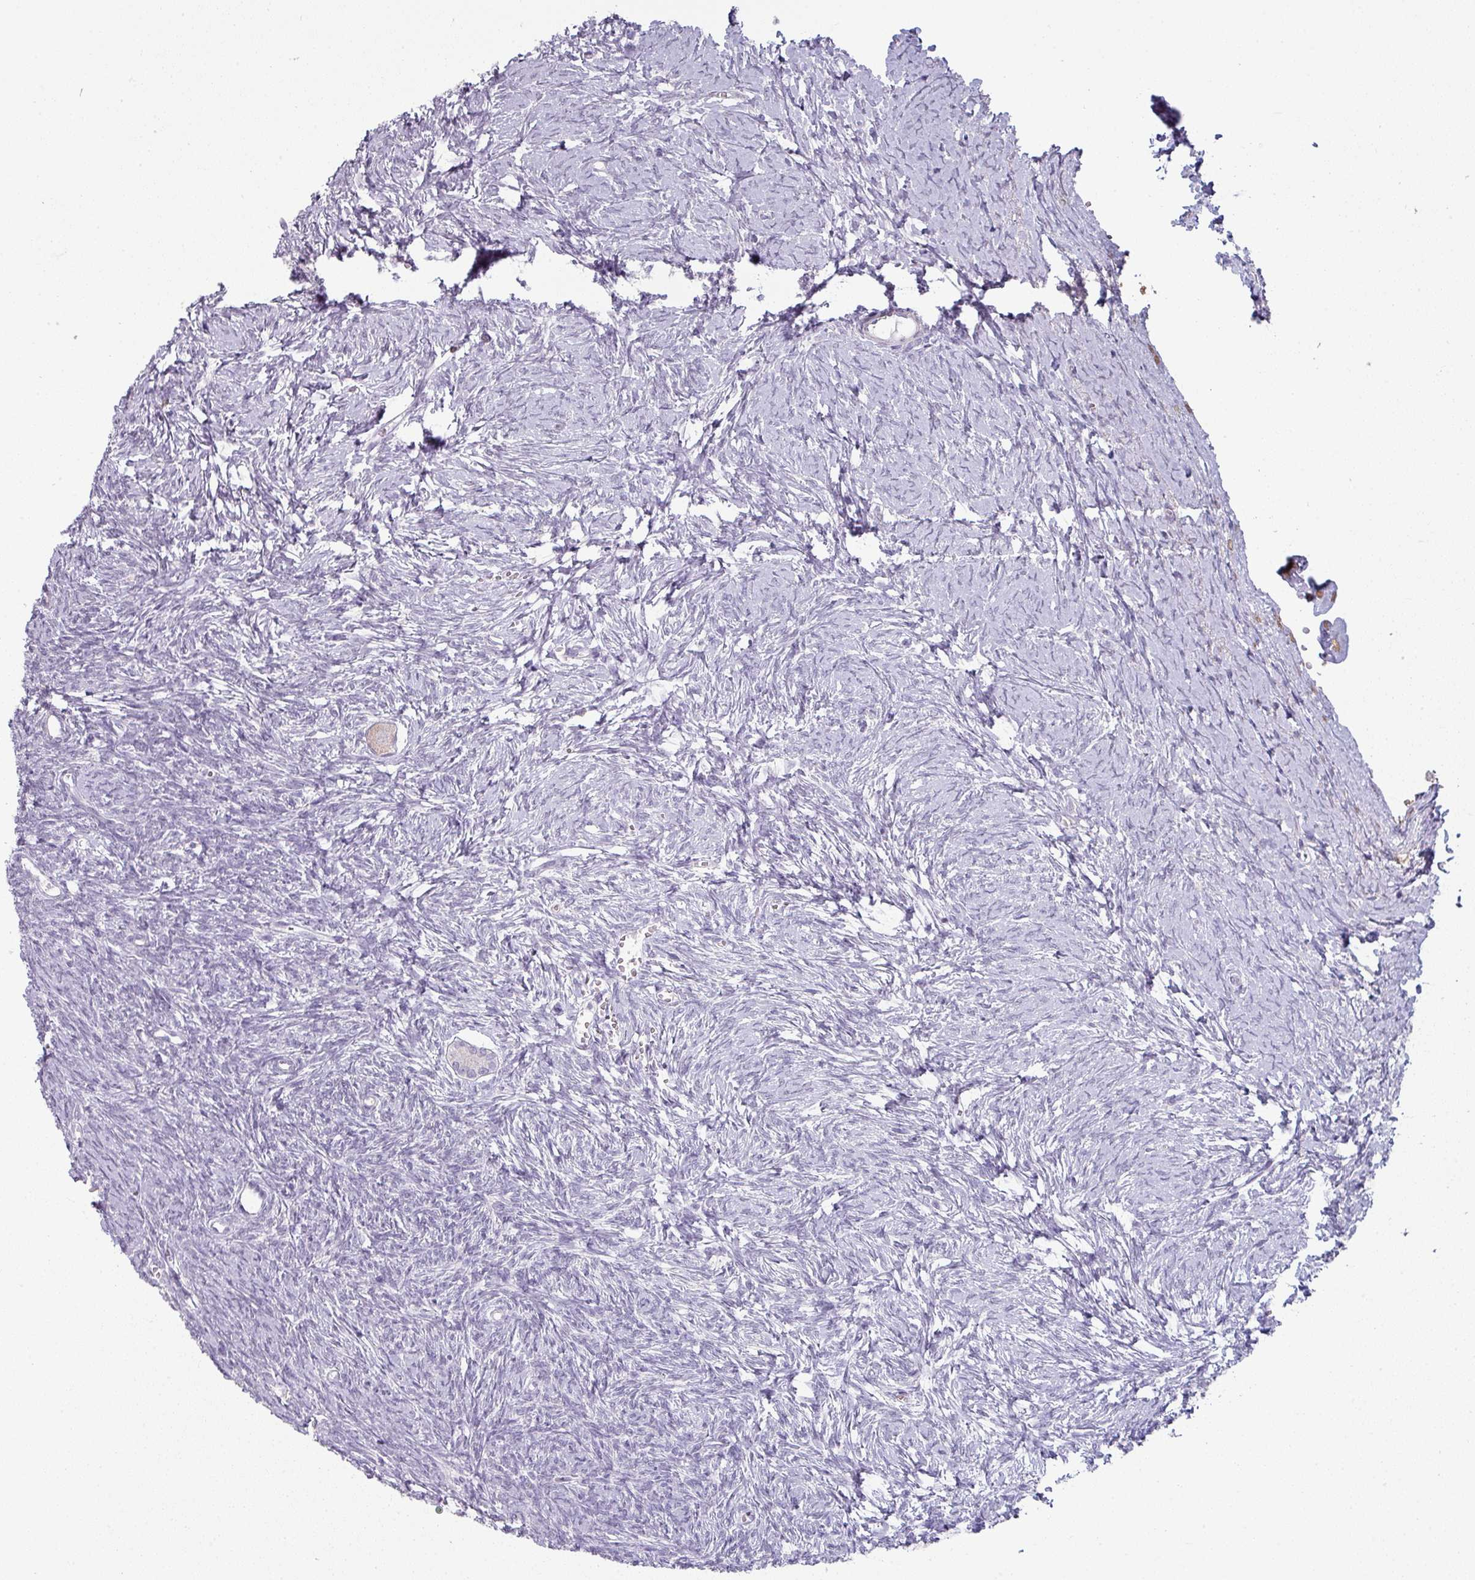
{"staining": {"intensity": "weak", "quantity": ">75%", "location": "cytoplasmic/membranous"}, "tissue": "ovary", "cell_type": "Follicle cells", "image_type": "normal", "snomed": [{"axis": "morphology", "description": "Normal tissue, NOS"}, {"axis": "topography", "description": "Ovary"}], "caption": "Follicle cells exhibit weak cytoplasmic/membranous positivity in approximately >75% of cells in normal ovary. (Stains: DAB in brown, nuclei in blue, Microscopy: brightfield microscopy at high magnification).", "gene": "MAGEC3", "patient": {"sex": "female", "age": 39}}